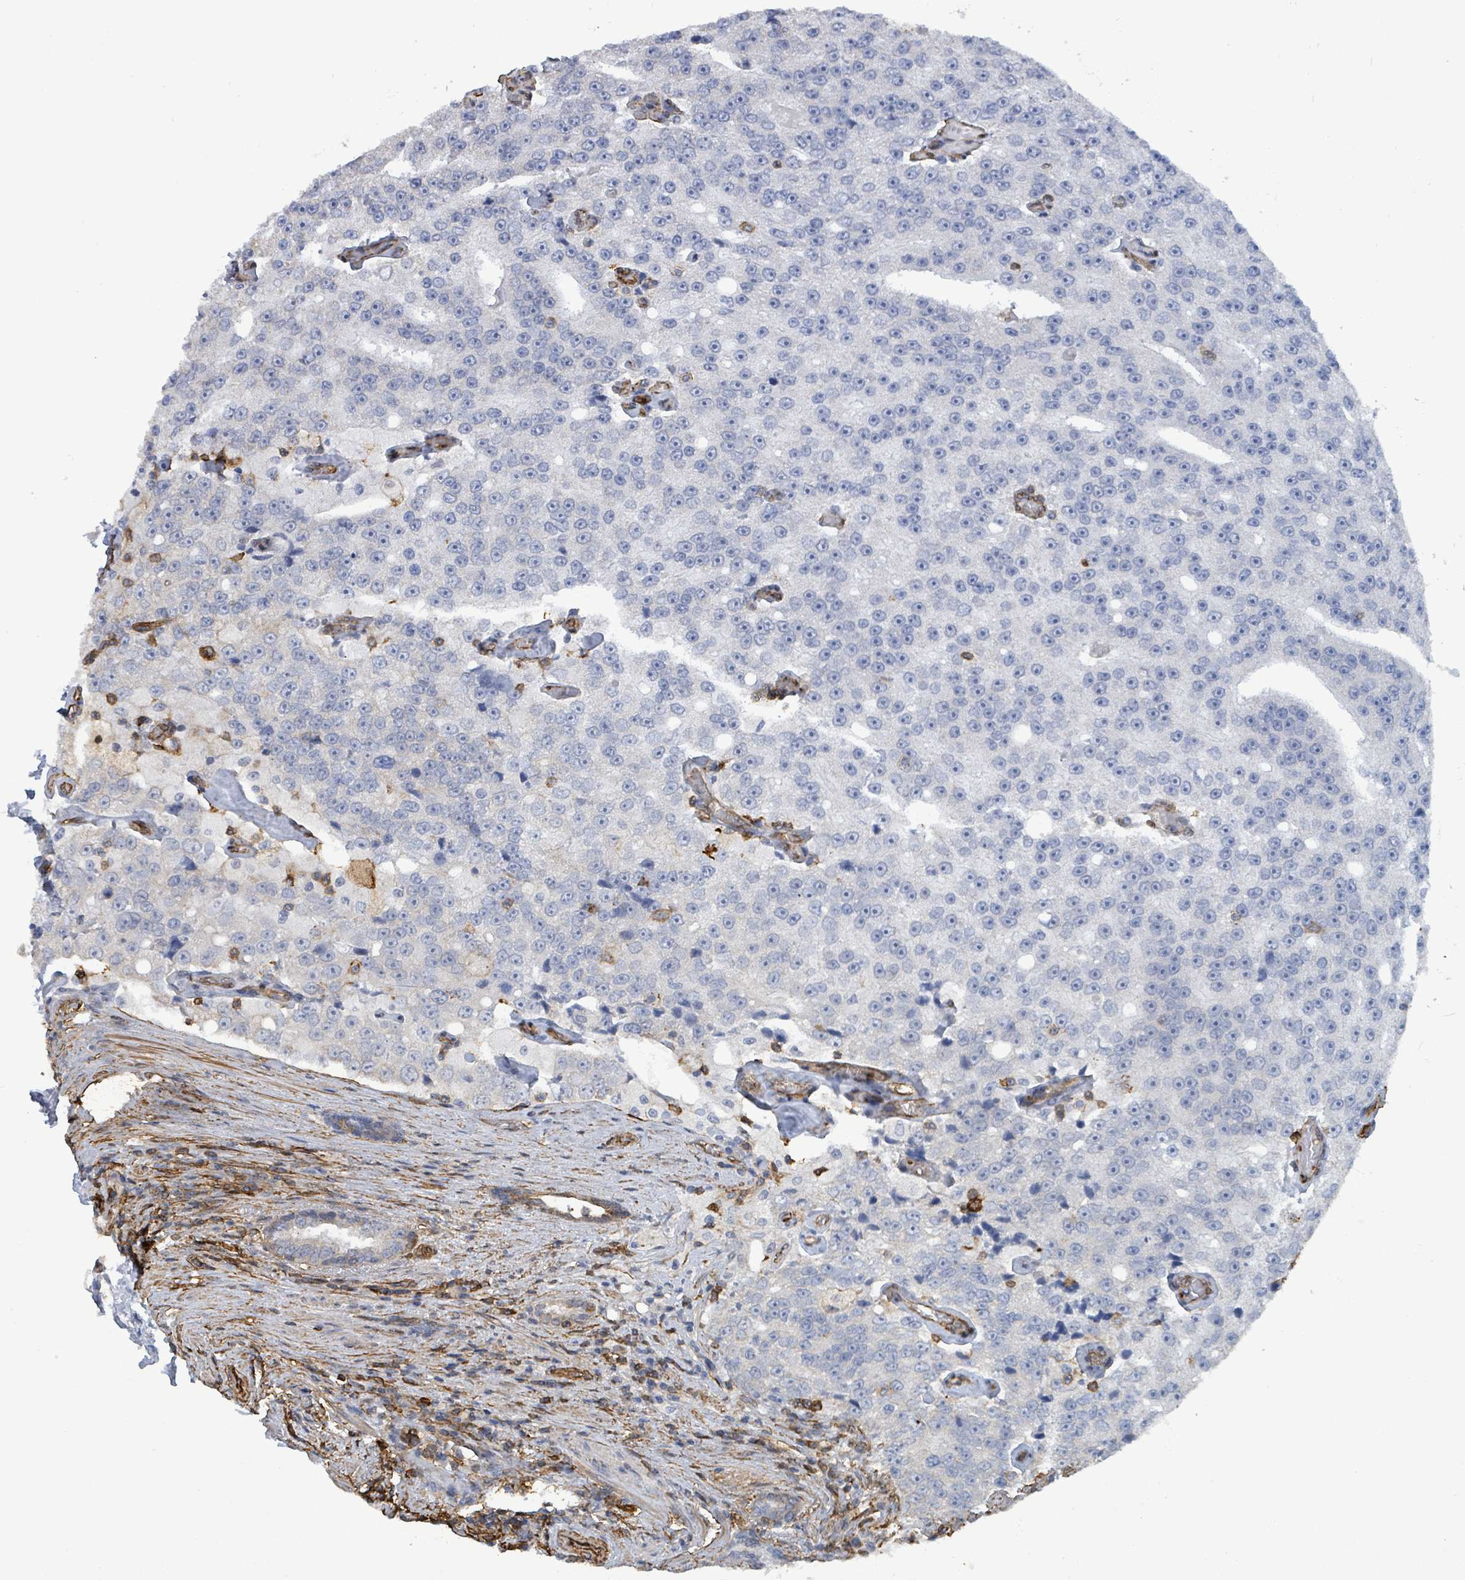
{"staining": {"intensity": "negative", "quantity": "none", "location": "none"}, "tissue": "prostate cancer", "cell_type": "Tumor cells", "image_type": "cancer", "snomed": [{"axis": "morphology", "description": "Adenocarcinoma, High grade"}, {"axis": "topography", "description": "Prostate"}], "caption": "This is a micrograph of immunohistochemistry (IHC) staining of prostate adenocarcinoma (high-grade), which shows no staining in tumor cells.", "gene": "PRKRIP1", "patient": {"sex": "male", "age": 70}}